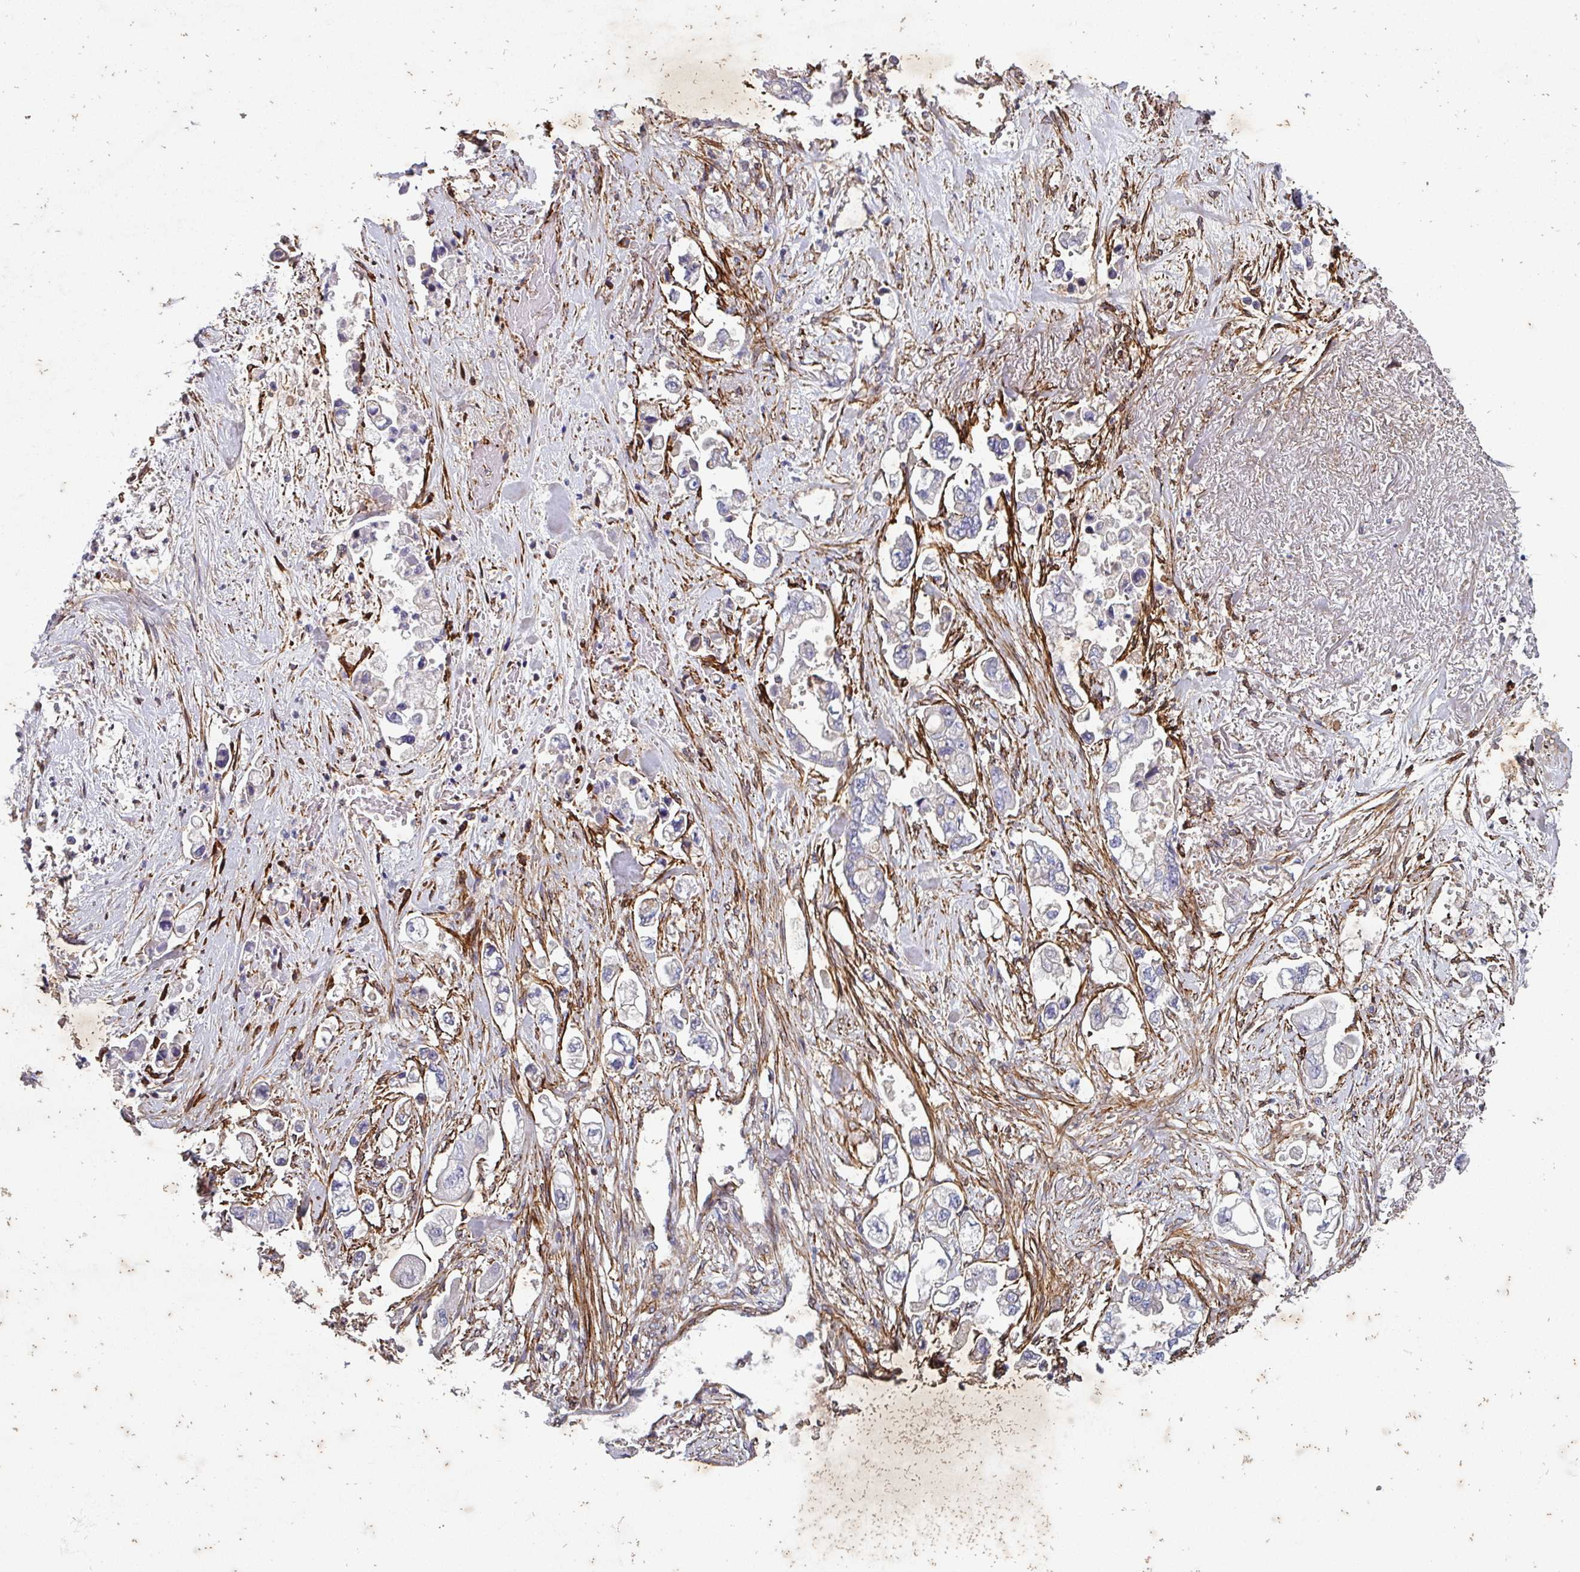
{"staining": {"intensity": "negative", "quantity": "none", "location": "none"}, "tissue": "stomach cancer", "cell_type": "Tumor cells", "image_type": "cancer", "snomed": [{"axis": "morphology", "description": "Adenocarcinoma, NOS"}, {"axis": "topography", "description": "Stomach"}], "caption": "The micrograph shows no significant staining in tumor cells of stomach cancer.", "gene": "ATP2C2", "patient": {"sex": "male", "age": 62}}